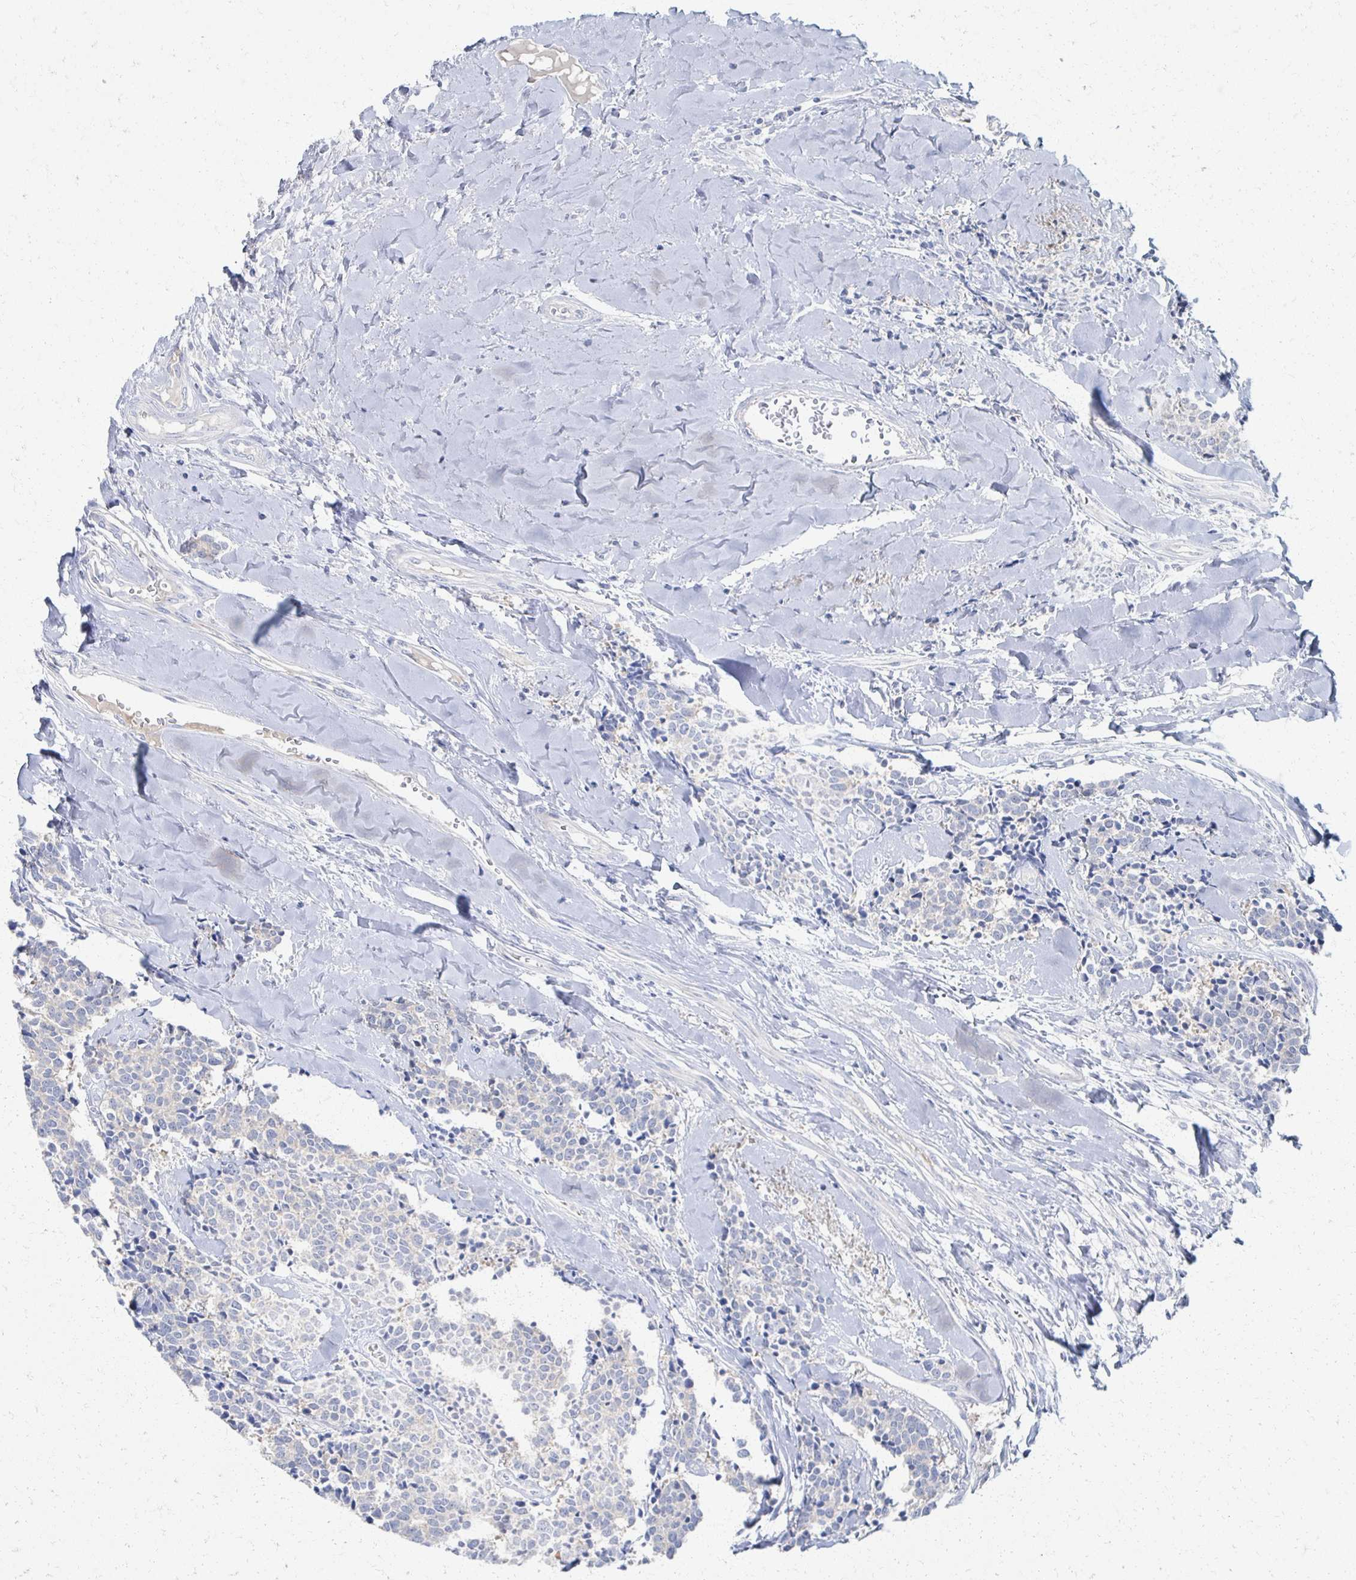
{"staining": {"intensity": "negative", "quantity": "none", "location": "none"}, "tissue": "carcinoid", "cell_type": "Tumor cells", "image_type": "cancer", "snomed": [{"axis": "morphology", "description": "Carcinoid, malignant, NOS"}, {"axis": "topography", "description": "Skin"}], "caption": "The immunohistochemistry (IHC) micrograph has no significant expression in tumor cells of carcinoid (malignant) tissue.", "gene": "PRR20A", "patient": {"sex": "female", "age": 79}}